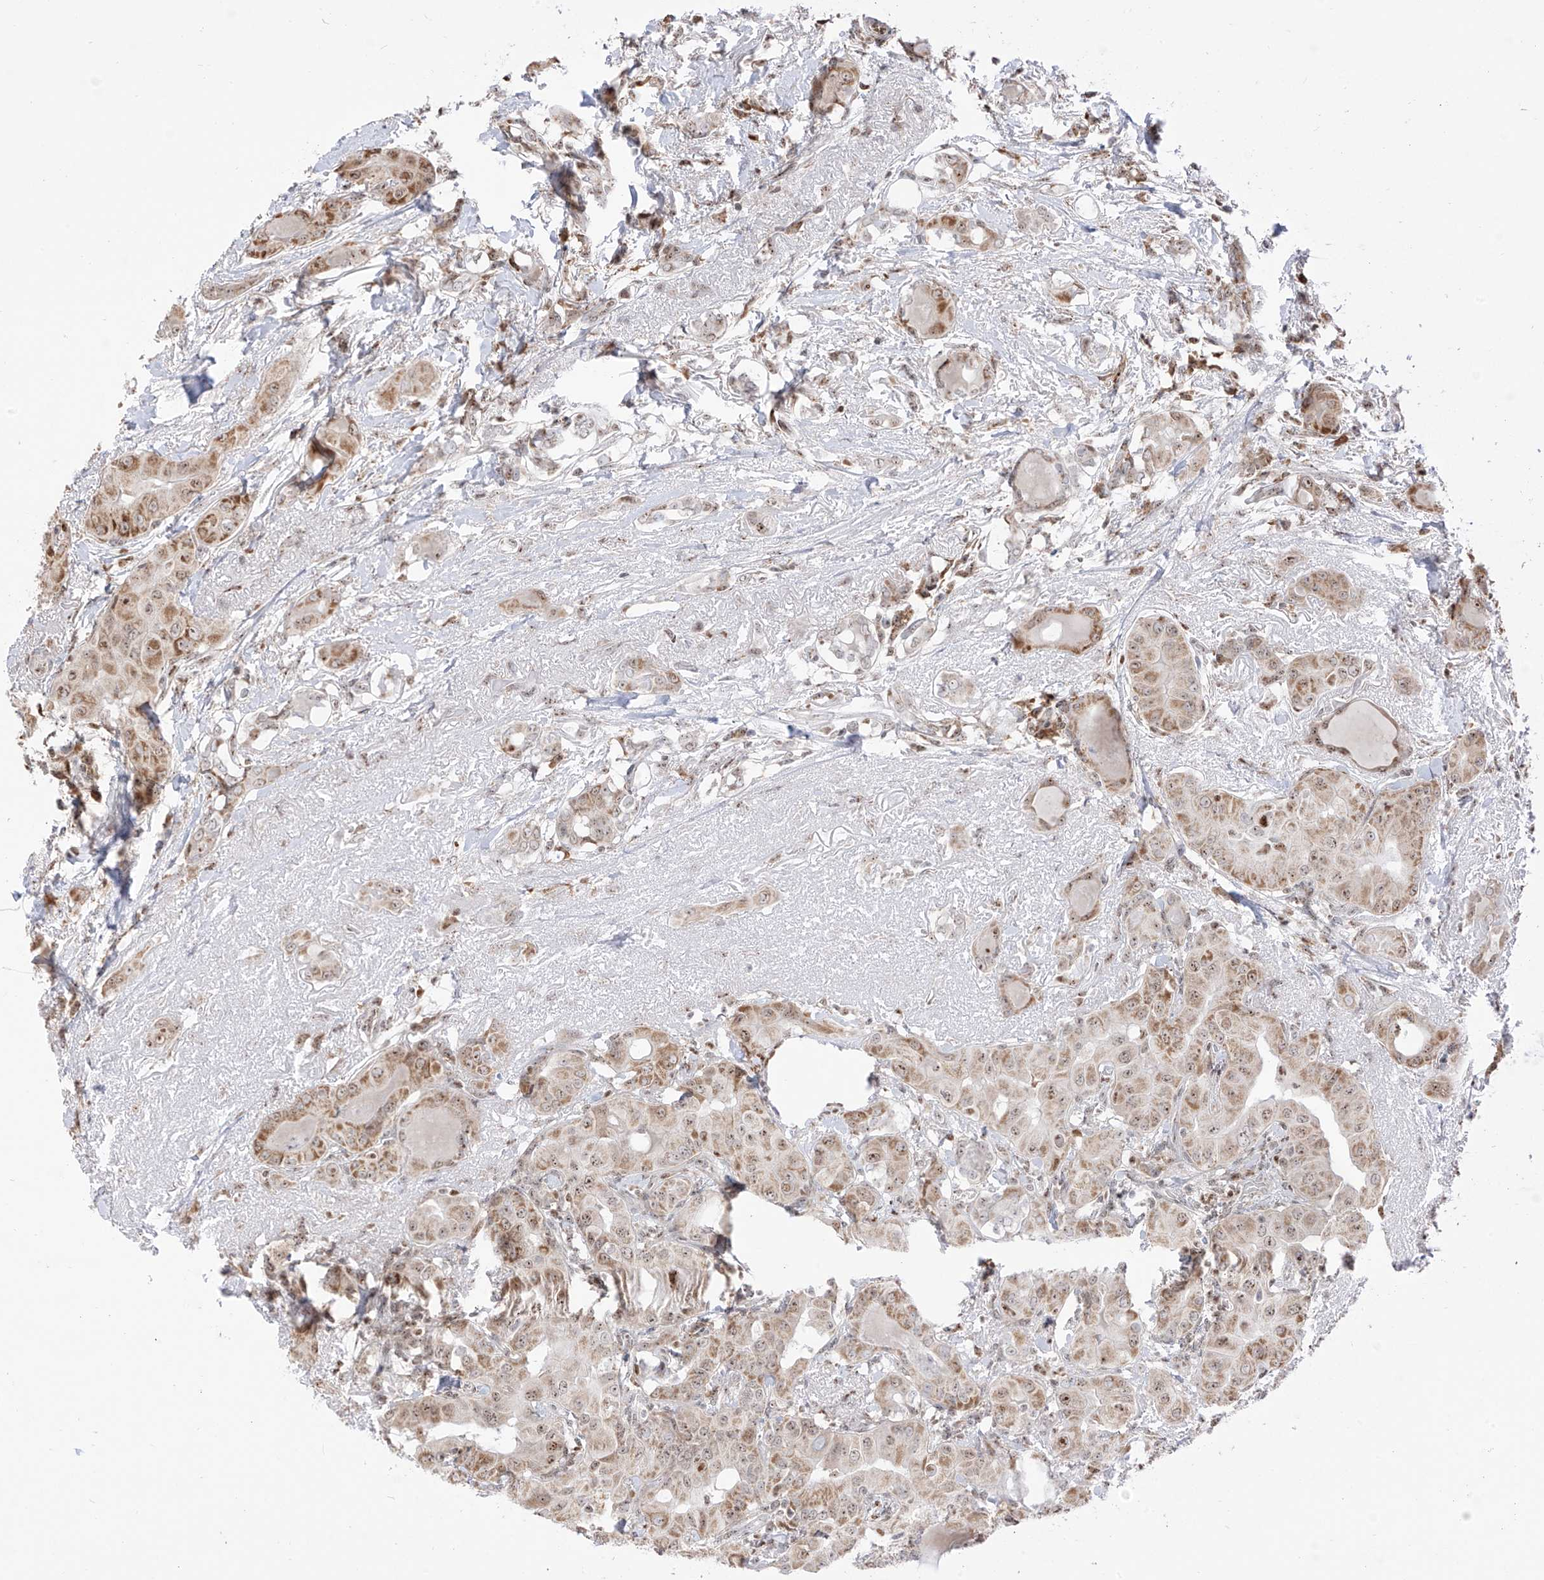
{"staining": {"intensity": "moderate", "quantity": ">75%", "location": "cytoplasmic/membranous,nuclear"}, "tissue": "thyroid cancer", "cell_type": "Tumor cells", "image_type": "cancer", "snomed": [{"axis": "morphology", "description": "Papillary adenocarcinoma, NOS"}, {"axis": "topography", "description": "Thyroid gland"}], "caption": "Thyroid papillary adenocarcinoma stained with a protein marker demonstrates moderate staining in tumor cells.", "gene": "ZBTB8A", "patient": {"sex": "male", "age": 33}}